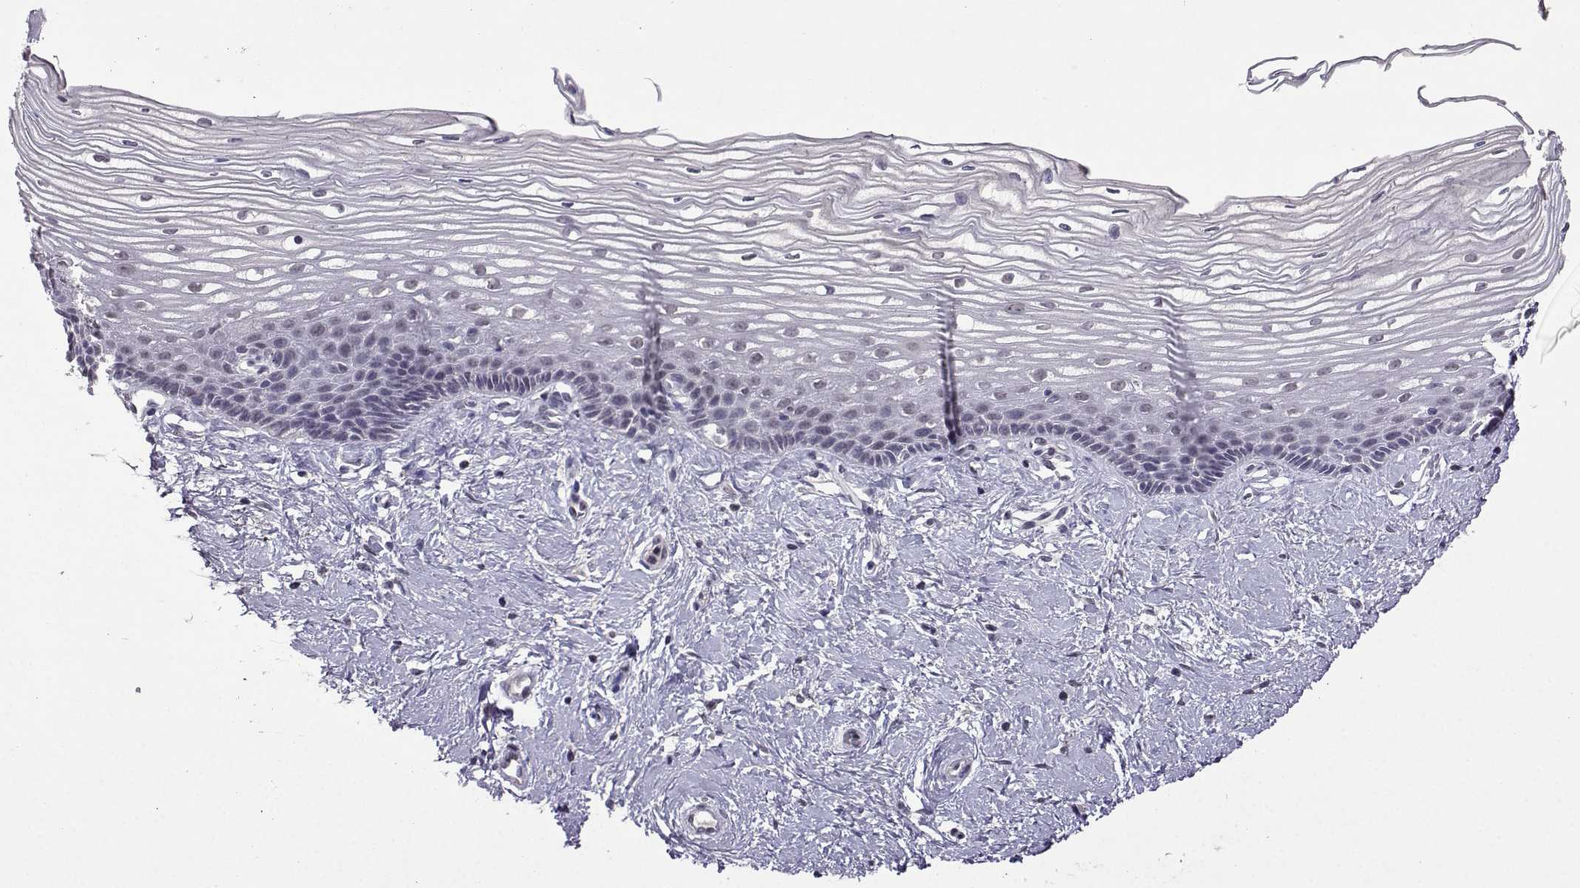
{"staining": {"intensity": "negative", "quantity": "none", "location": "none"}, "tissue": "cervix", "cell_type": "Glandular cells", "image_type": "normal", "snomed": [{"axis": "morphology", "description": "Normal tissue, NOS"}, {"axis": "topography", "description": "Cervix"}], "caption": "Immunohistochemical staining of benign human cervix displays no significant positivity in glandular cells.", "gene": "CCL28", "patient": {"sex": "female", "age": 40}}